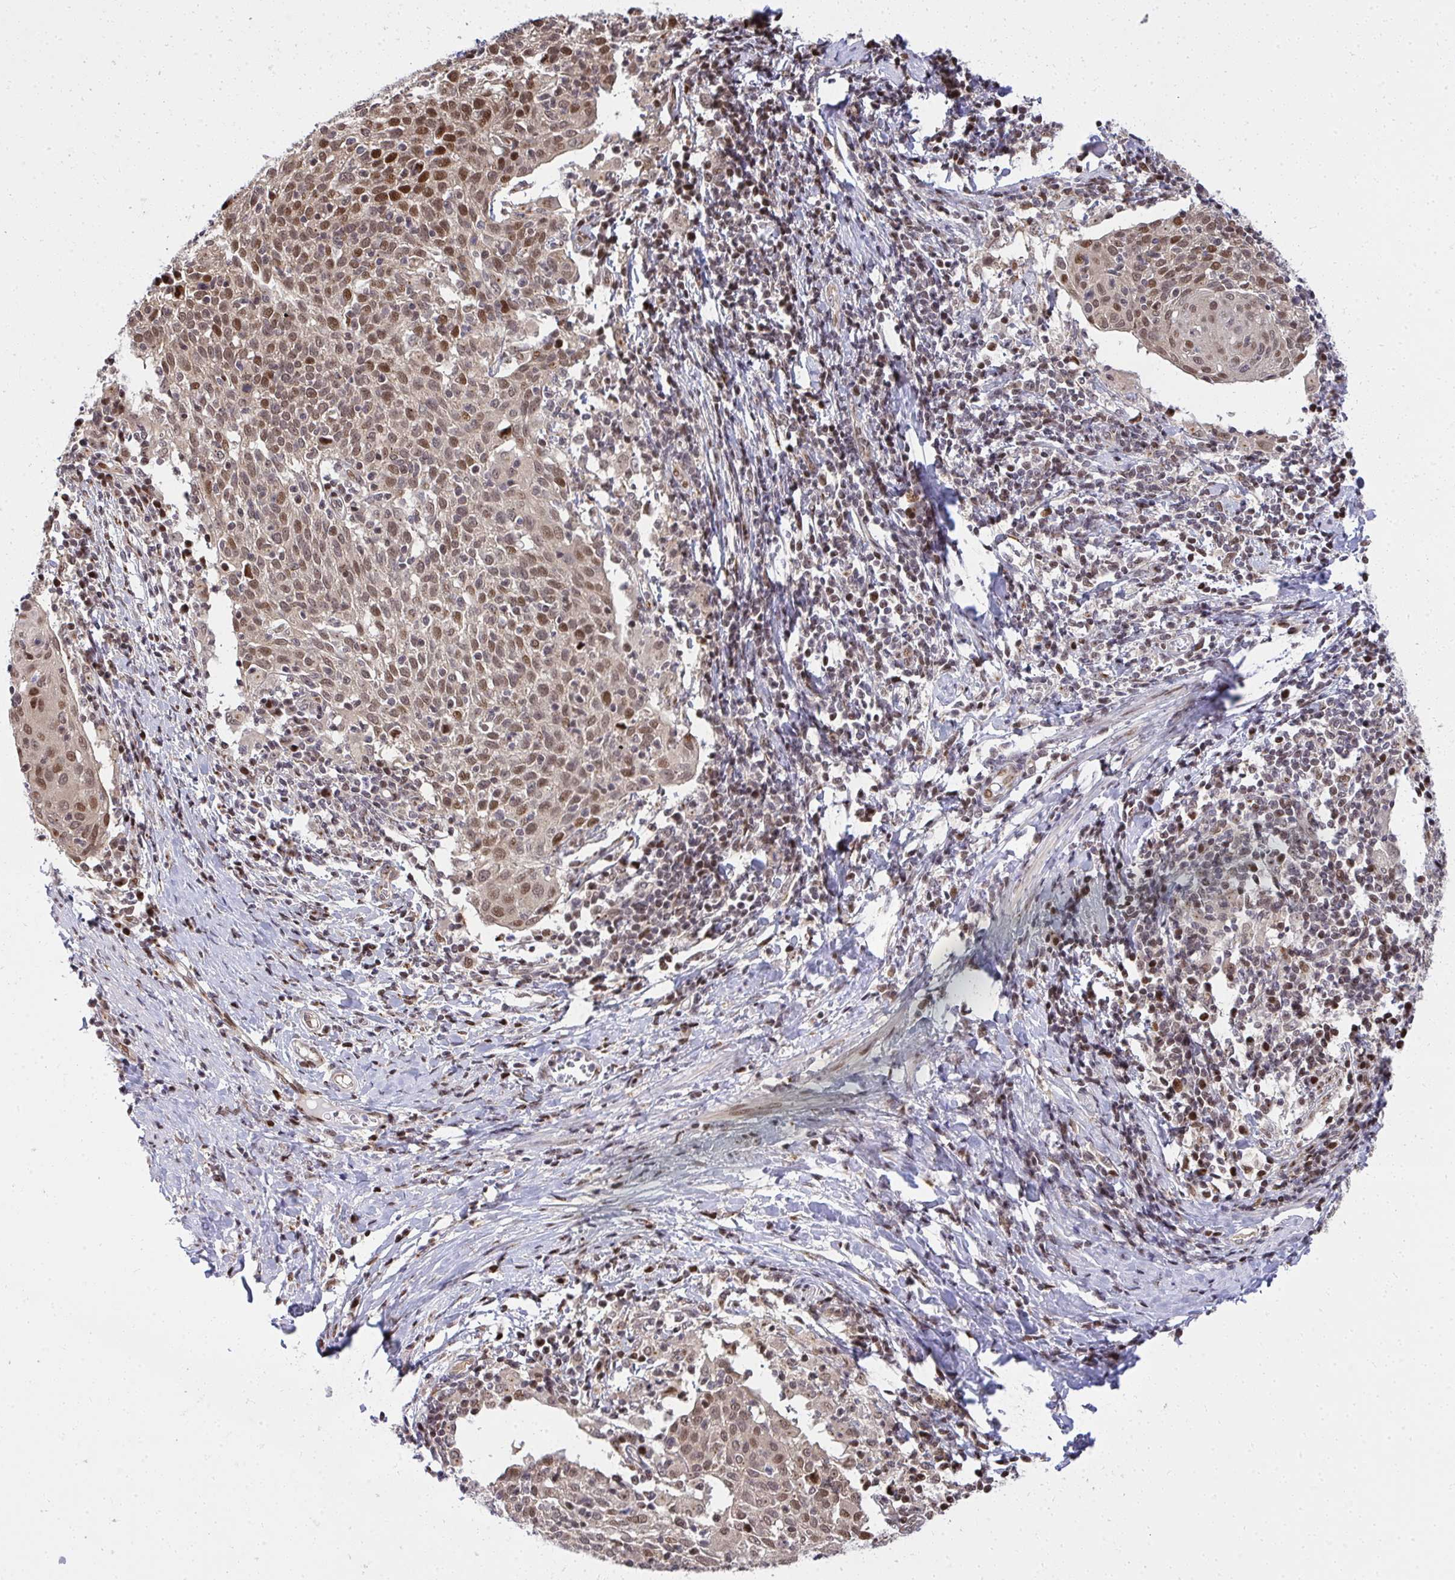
{"staining": {"intensity": "moderate", "quantity": ">75%", "location": "cytoplasmic/membranous,nuclear"}, "tissue": "cervical cancer", "cell_type": "Tumor cells", "image_type": "cancer", "snomed": [{"axis": "morphology", "description": "Squamous cell carcinoma, NOS"}, {"axis": "topography", "description": "Cervix"}], "caption": "Moderate cytoplasmic/membranous and nuclear positivity for a protein is present in approximately >75% of tumor cells of cervical cancer using IHC.", "gene": "PIGY", "patient": {"sex": "female", "age": 52}}